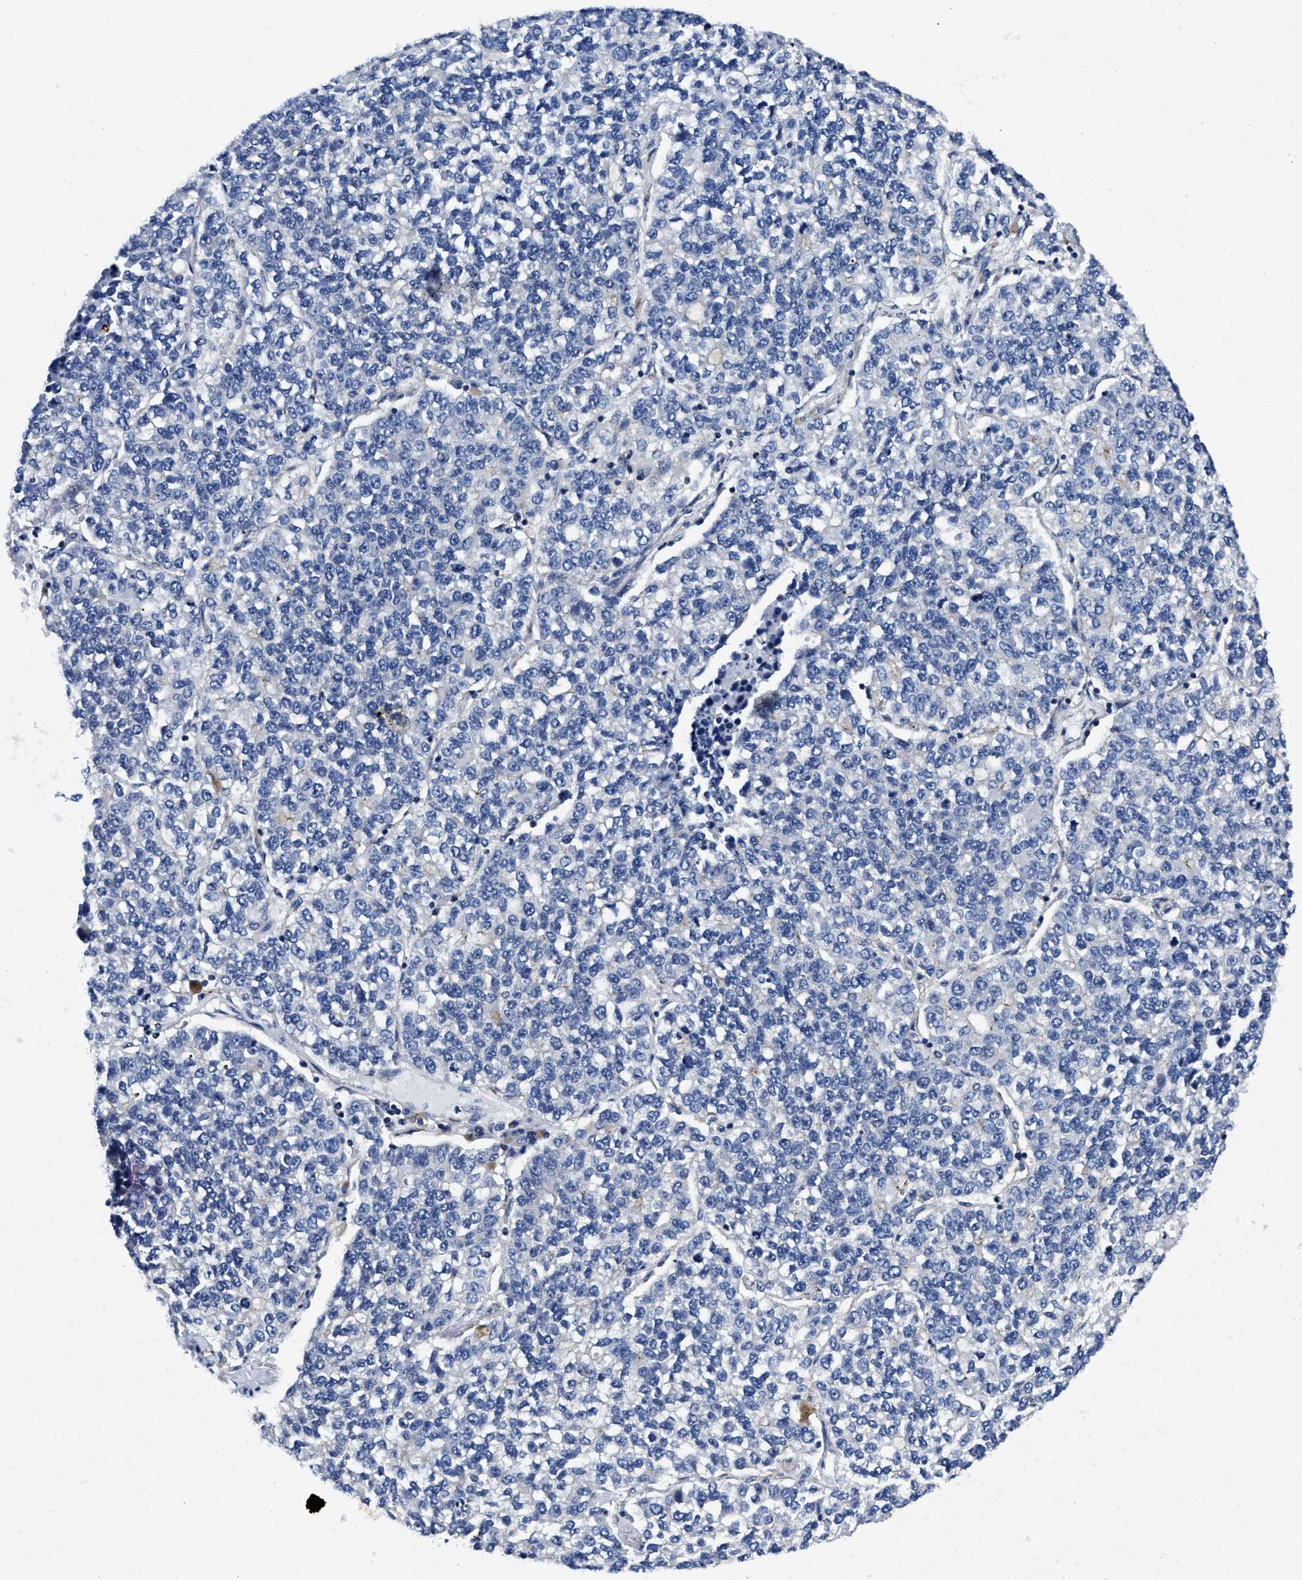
{"staining": {"intensity": "negative", "quantity": "none", "location": "none"}, "tissue": "lung cancer", "cell_type": "Tumor cells", "image_type": "cancer", "snomed": [{"axis": "morphology", "description": "Adenocarcinoma, NOS"}, {"axis": "topography", "description": "Lung"}], "caption": "Immunohistochemistry of lung adenocarcinoma exhibits no positivity in tumor cells.", "gene": "LAD1", "patient": {"sex": "male", "age": 49}}